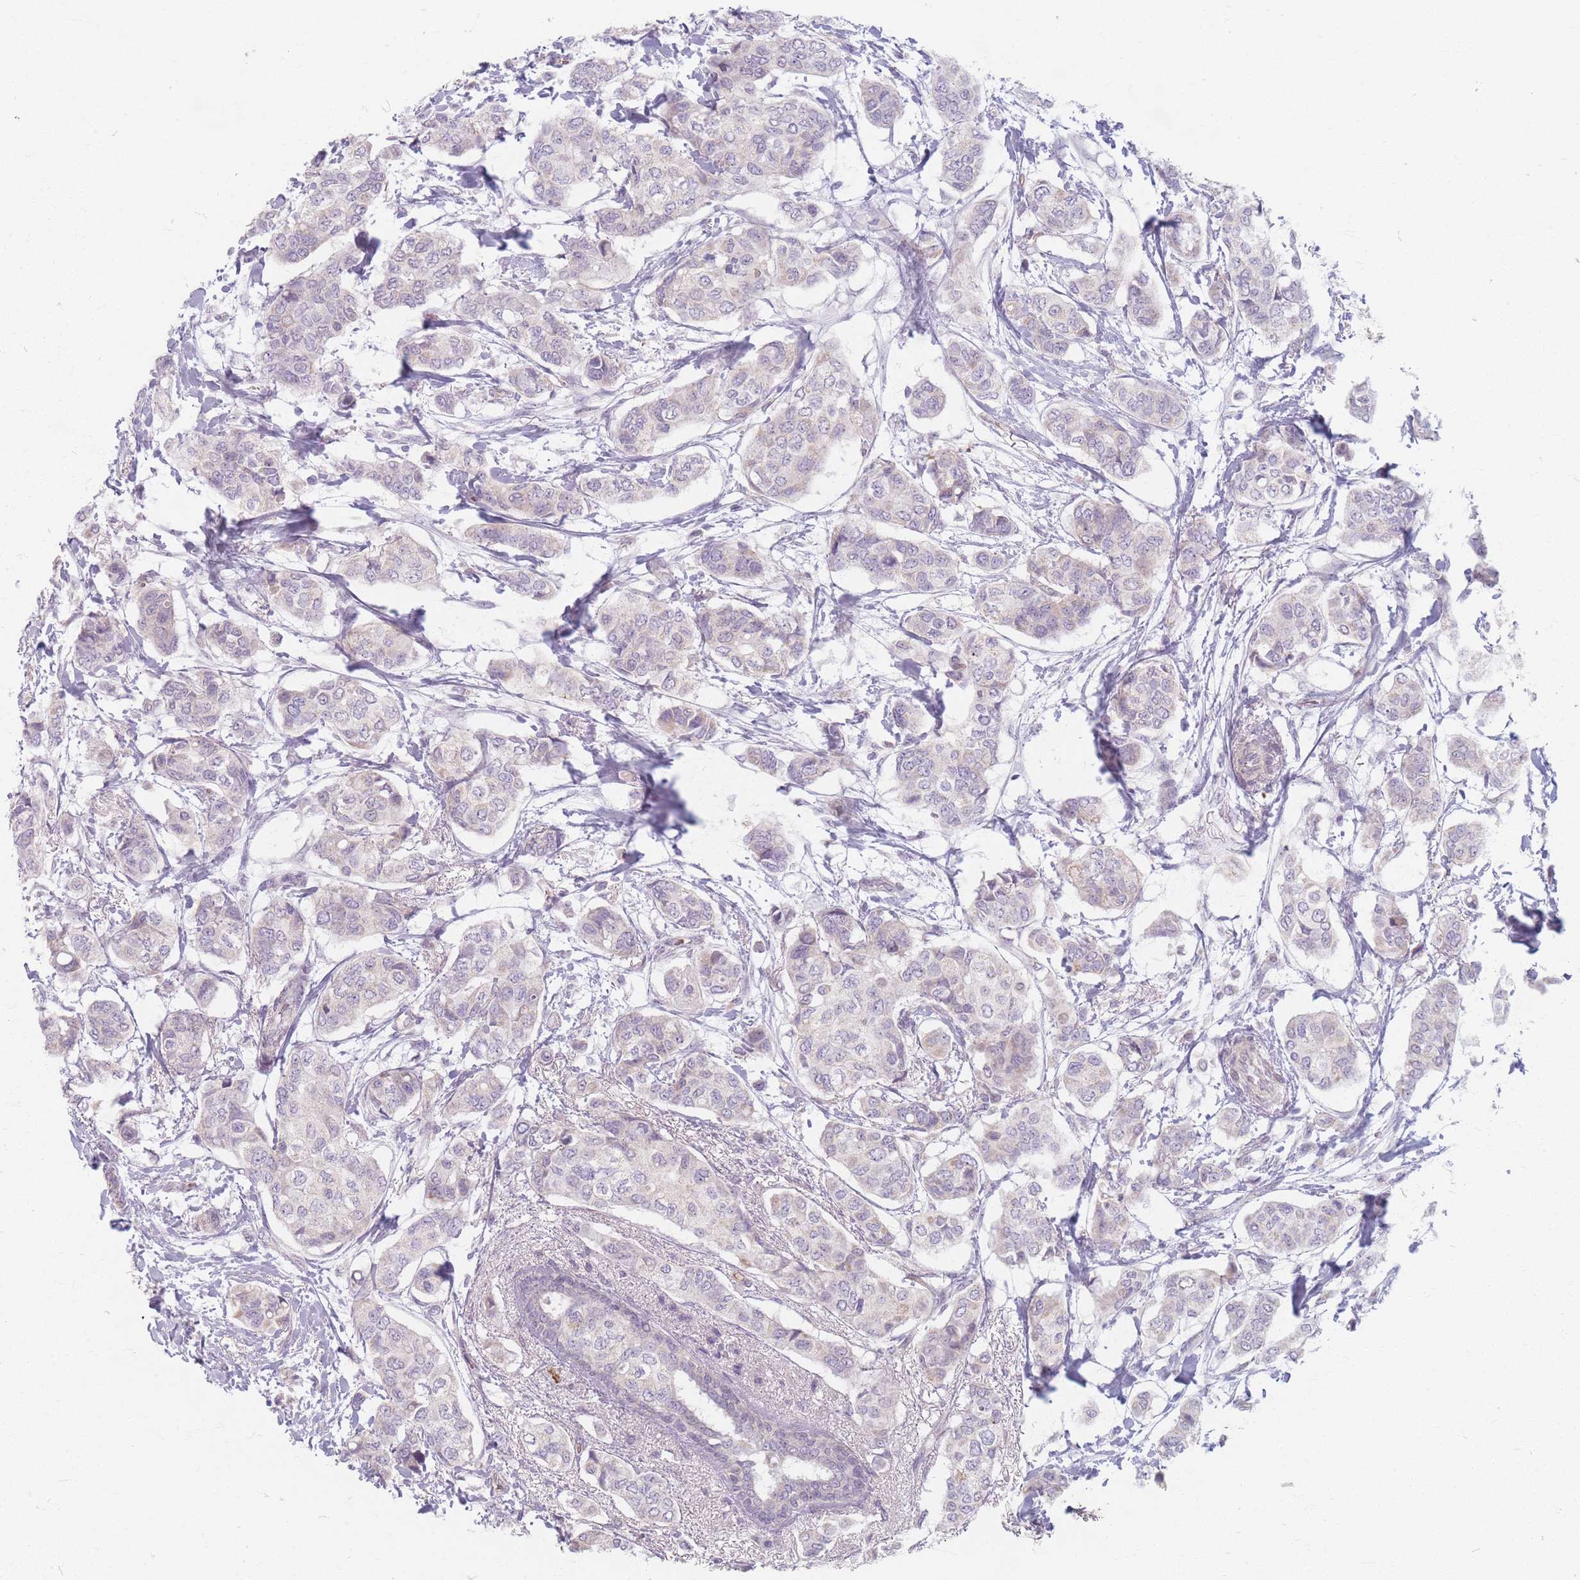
{"staining": {"intensity": "negative", "quantity": "none", "location": "none"}, "tissue": "breast cancer", "cell_type": "Tumor cells", "image_type": "cancer", "snomed": [{"axis": "morphology", "description": "Lobular carcinoma"}, {"axis": "topography", "description": "Breast"}], "caption": "IHC micrograph of neoplastic tissue: lobular carcinoma (breast) stained with DAB shows no significant protein expression in tumor cells.", "gene": "CHCHD7", "patient": {"sex": "female", "age": 51}}